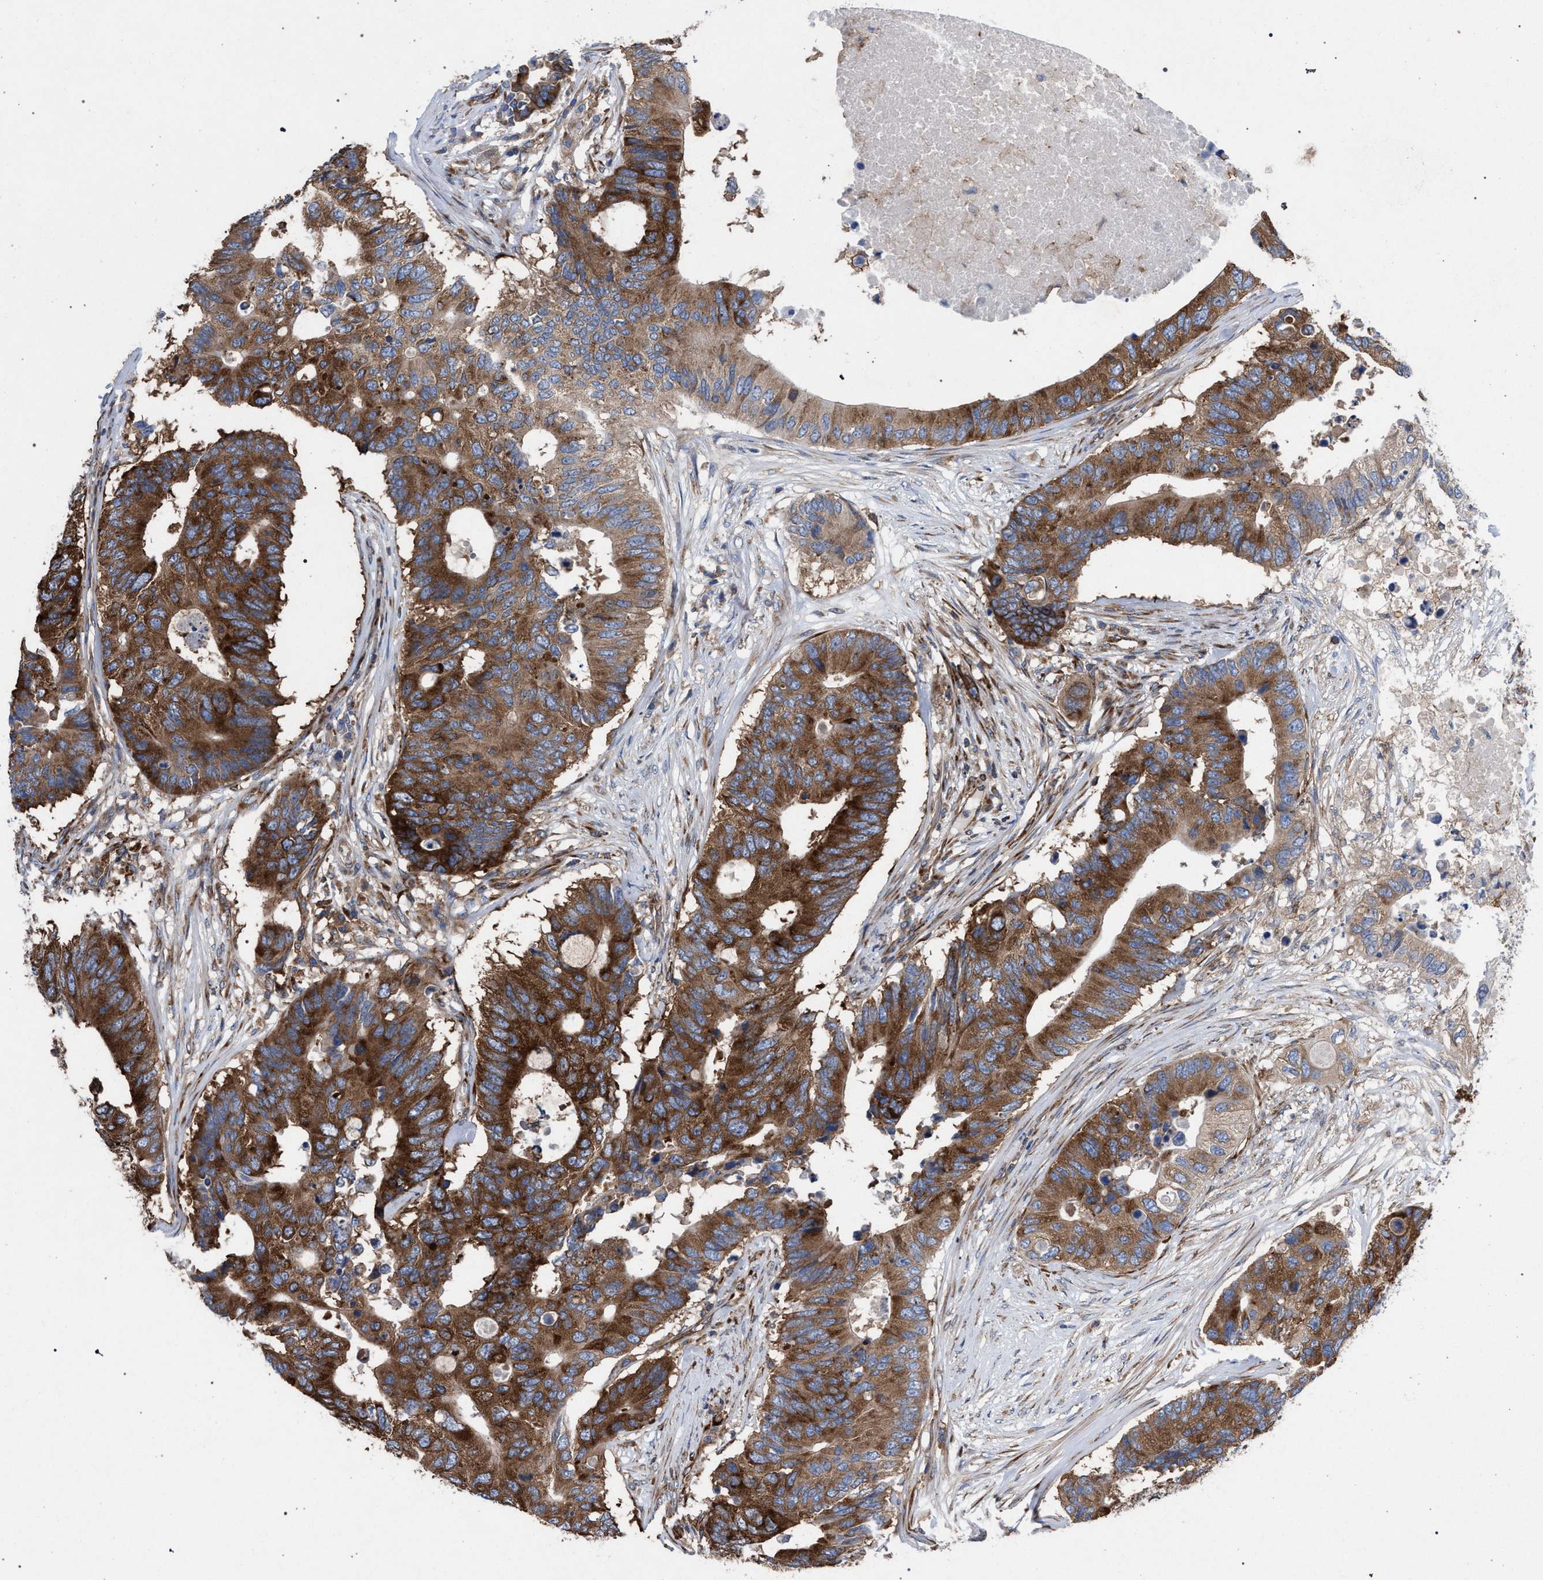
{"staining": {"intensity": "strong", "quantity": ">75%", "location": "cytoplasmic/membranous"}, "tissue": "colorectal cancer", "cell_type": "Tumor cells", "image_type": "cancer", "snomed": [{"axis": "morphology", "description": "Adenocarcinoma, NOS"}, {"axis": "topography", "description": "Colon"}], "caption": "The photomicrograph demonstrates a brown stain indicating the presence of a protein in the cytoplasmic/membranous of tumor cells in adenocarcinoma (colorectal).", "gene": "CDR2L", "patient": {"sex": "male", "age": 71}}